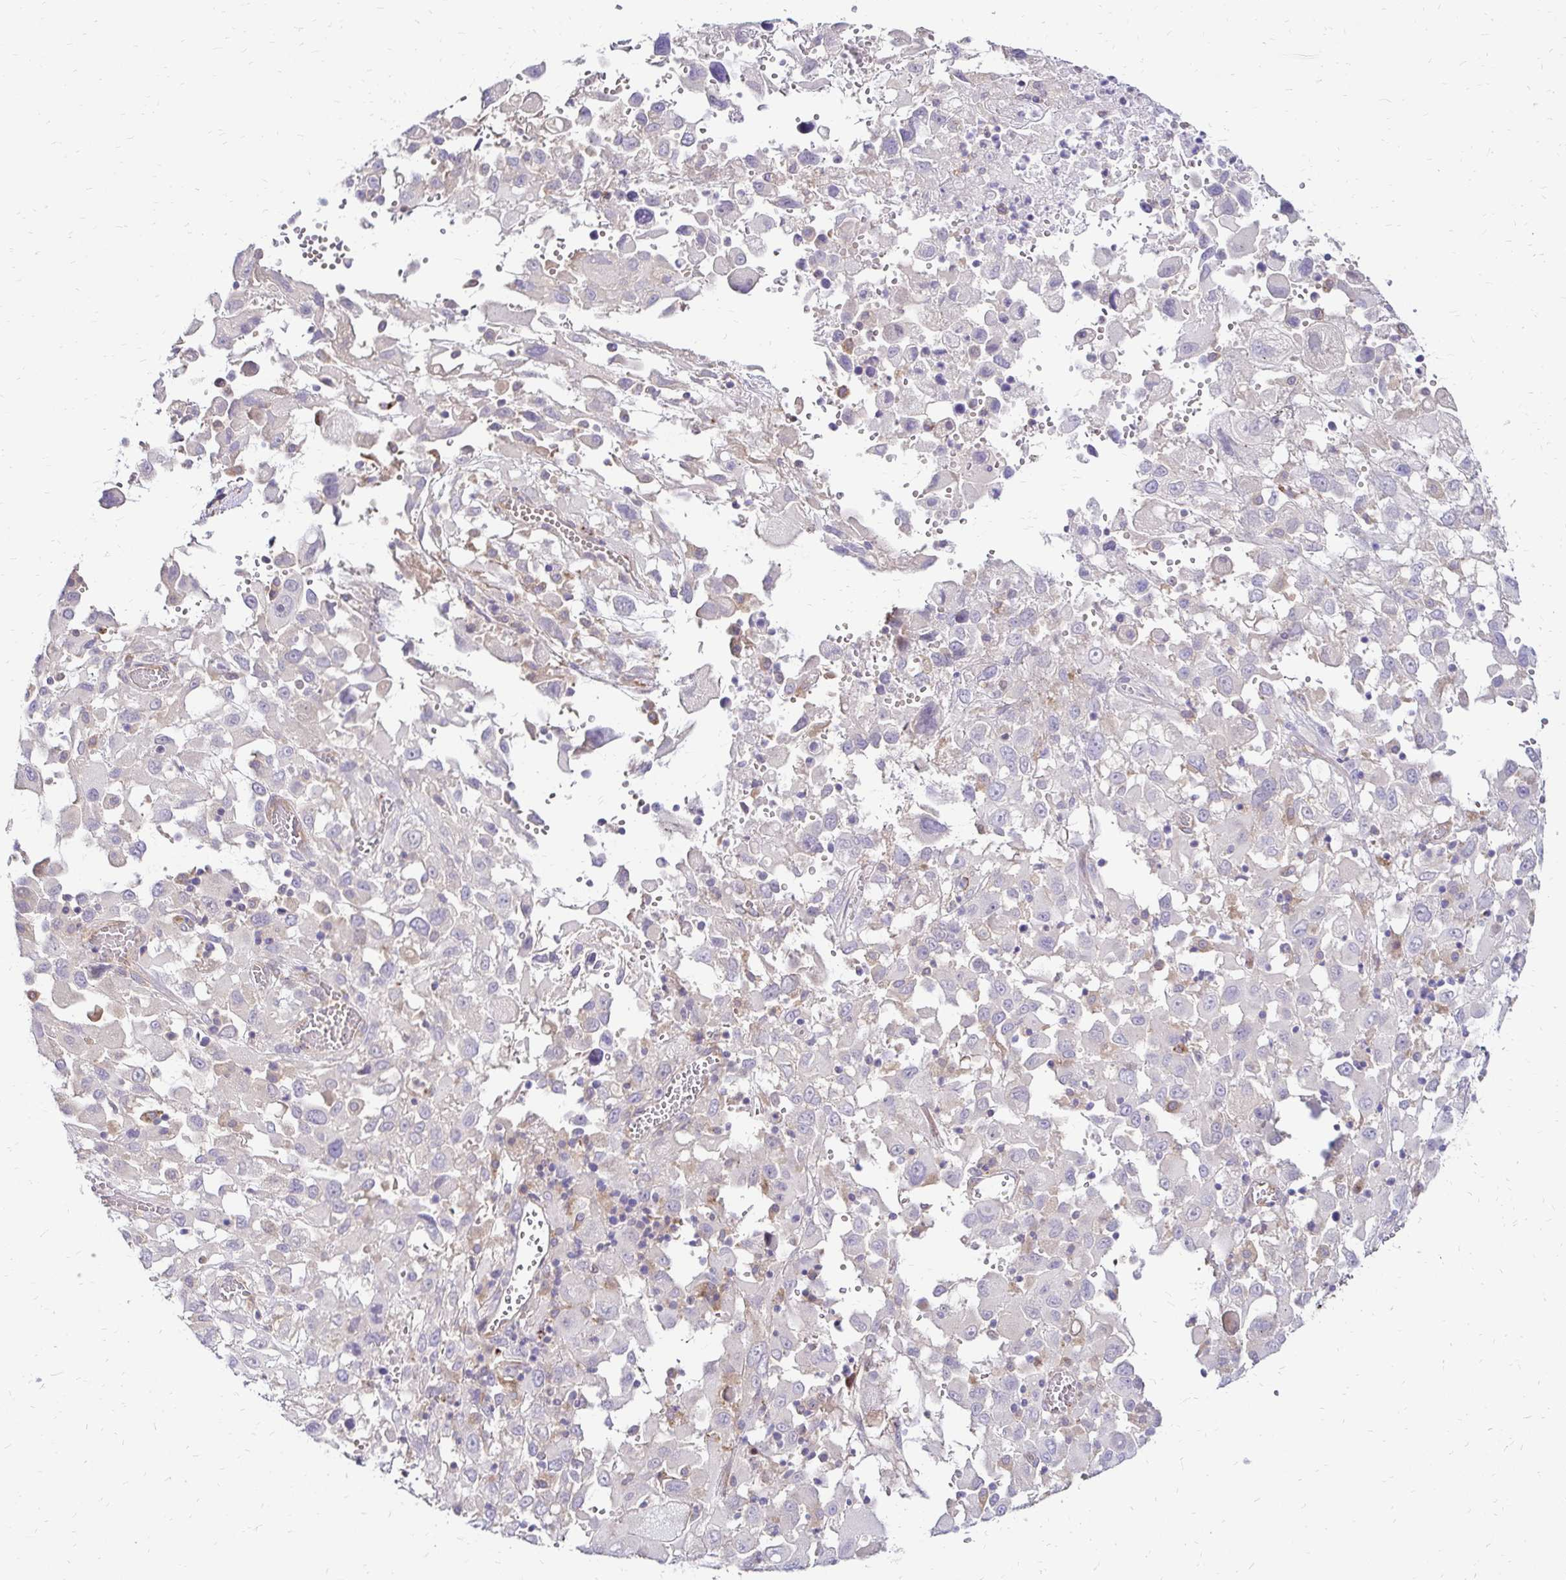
{"staining": {"intensity": "negative", "quantity": "none", "location": "none"}, "tissue": "melanoma", "cell_type": "Tumor cells", "image_type": "cancer", "snomed": [{"axis": "morphology", "description": "Malignant melanoma, Metastatic site"}, {"axis": "topography", "description": "Soft tissue"}], "caption": "Protein analysis of malignant melanoma (metastatic site) reveals no significant staining in tumor cells.", "gene": "IDUA", "patient": {"sex": "male", "age": 50}}